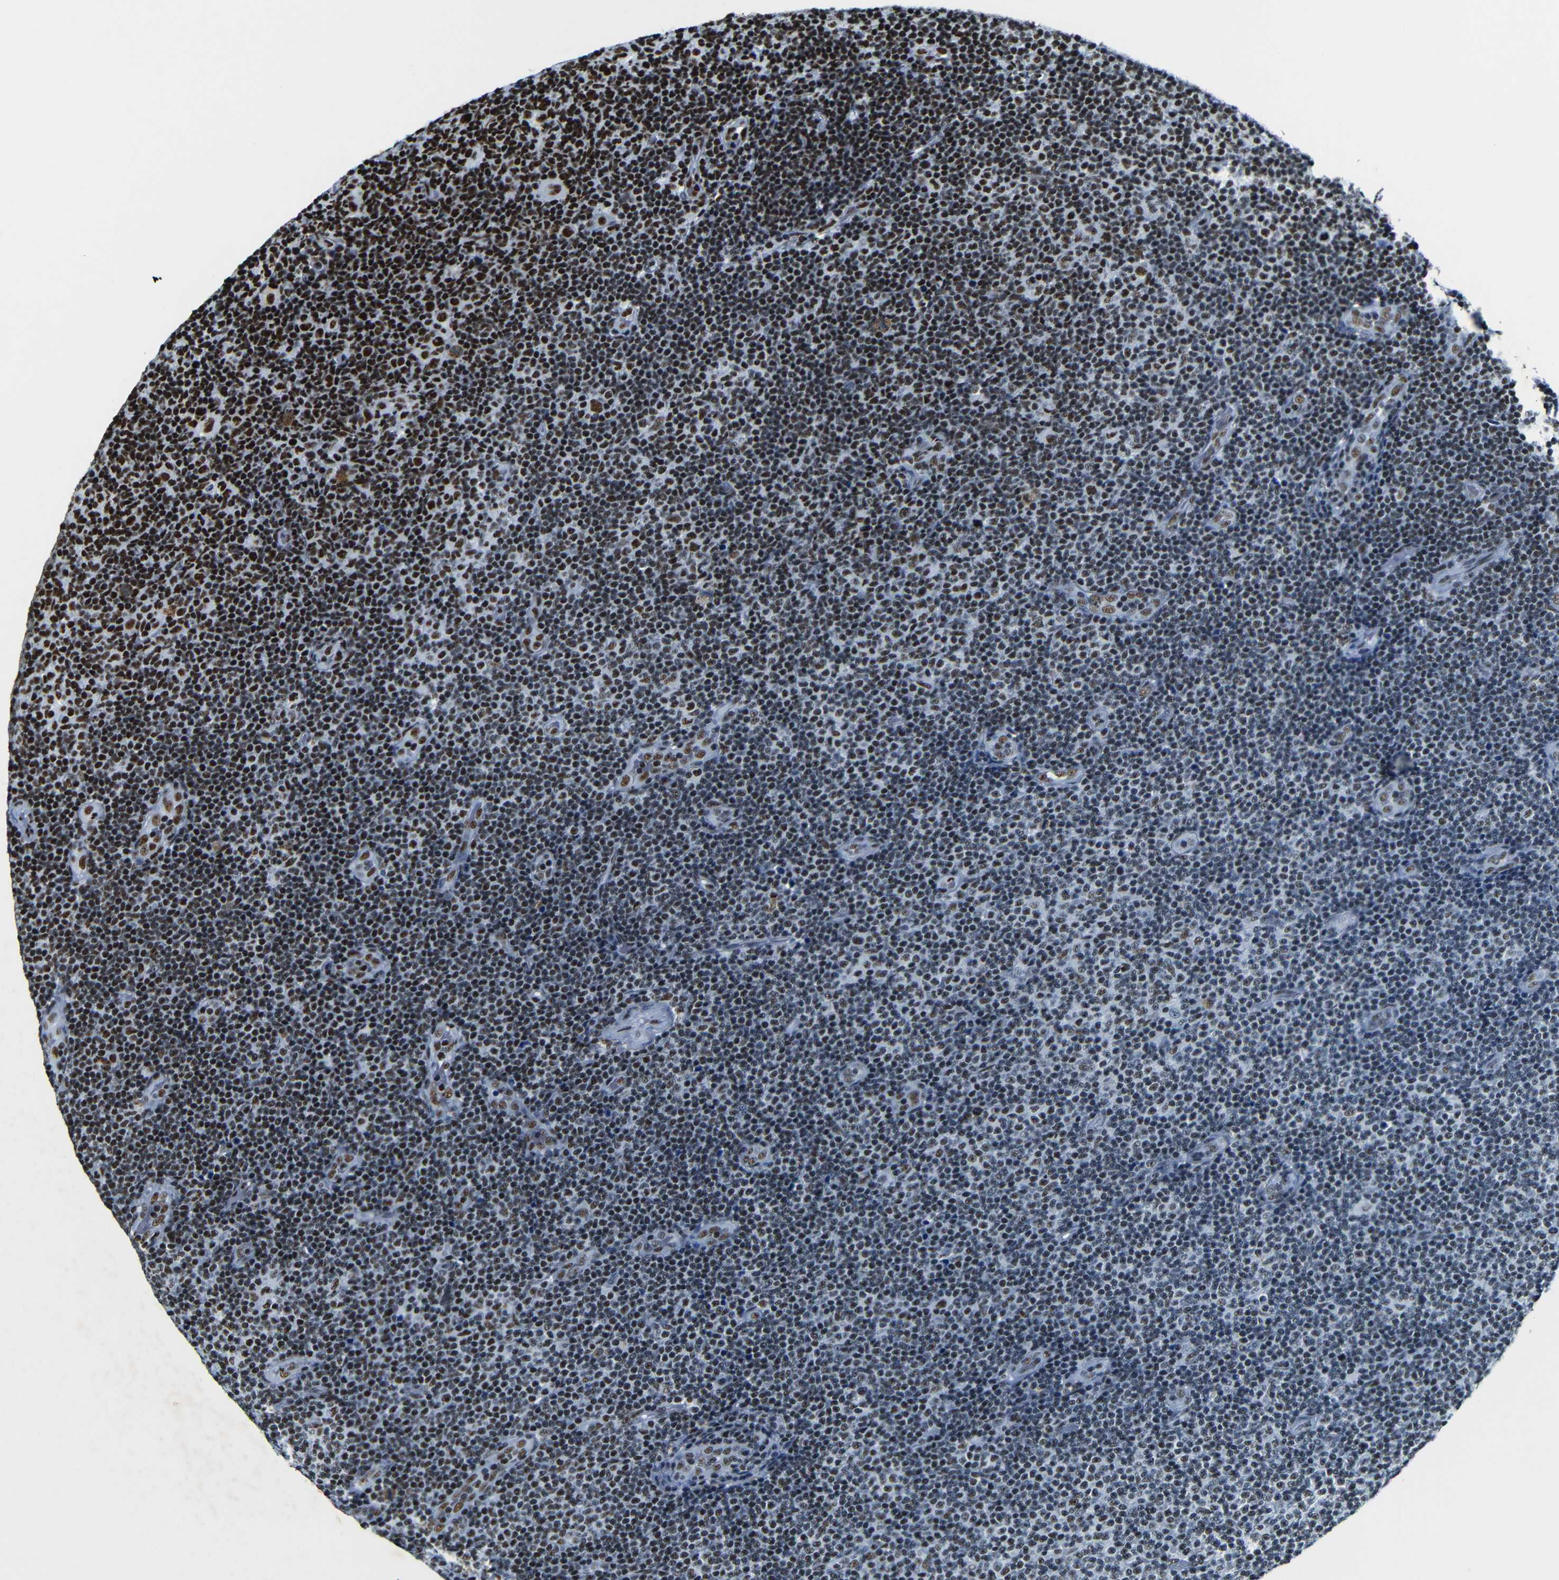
{"staining": {"intensity": "strong", "quantity": "25%-75%", "location": "nuclear"}, "tissue": "lymphoma", "cell_type": "Tumor cells", "image_type": "cancer", "snomed": [{"axis": "morphology", "description": "Malignant lymphoma, non-Hodgkin's type, Low grade"}, {"axis": "topography", "description": "Lymph node"}], "caption": "This is a histology image of immunohistochemistry (IHC) staining of lymphoma, which shows strong positivity in the nuclear of tumor cells.", "gene": "SRSF1", "patient": {"sex": "male", "age": 83}}